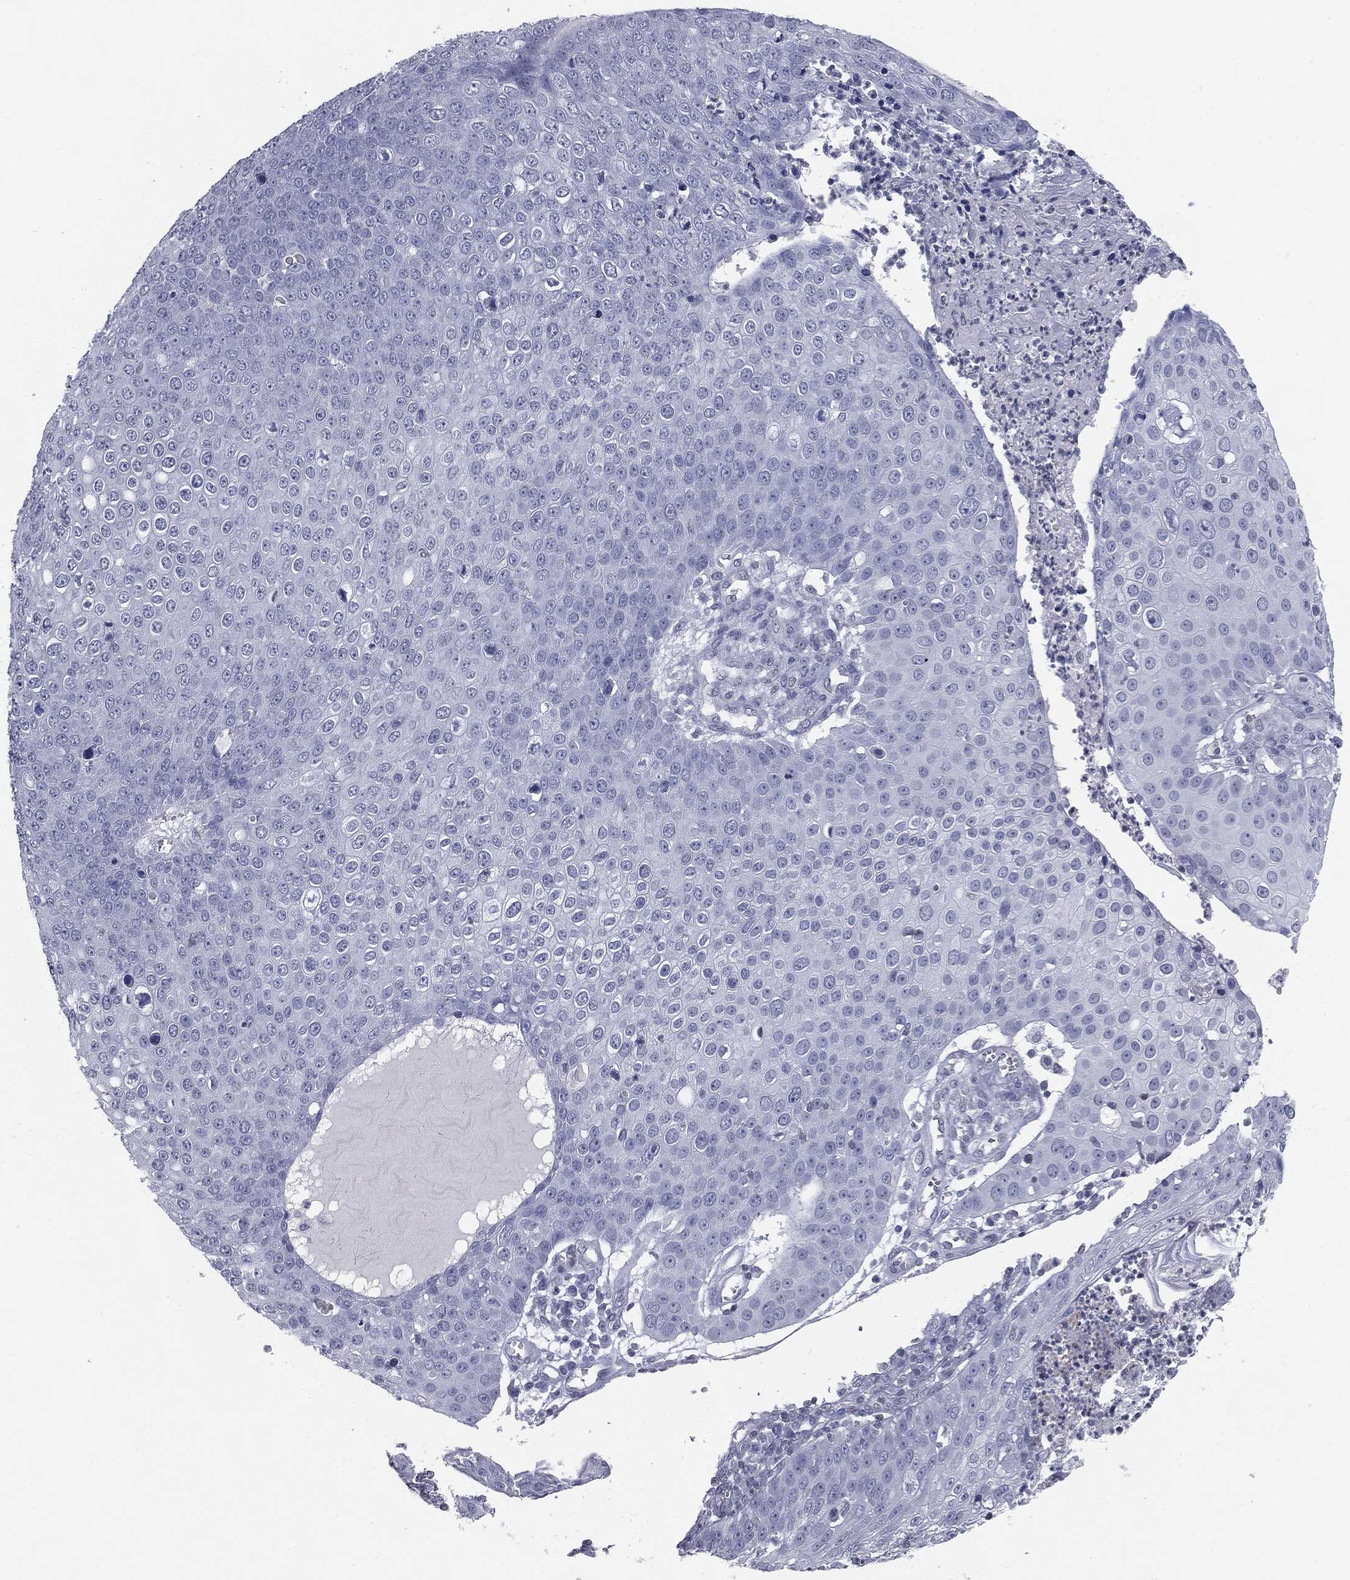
{"staining": {"intensity": "negative", "quantity": "none", "location": "none"}, "tissue": "skin cancer", "cell_type": "Tumor cells", "image_type": "cancer", "snomed": [{"axis": "morphology", "description": "Squamous cell carcinoma, NOS"}, {"axis": "topography", "description": "Skin"}], "caption": "Tumor cells are negative for protein expression in human skin cancer (squamous cell carcinoma).", "gene": "ALDOB", "patient": {"sex": "male", "age": 71}}